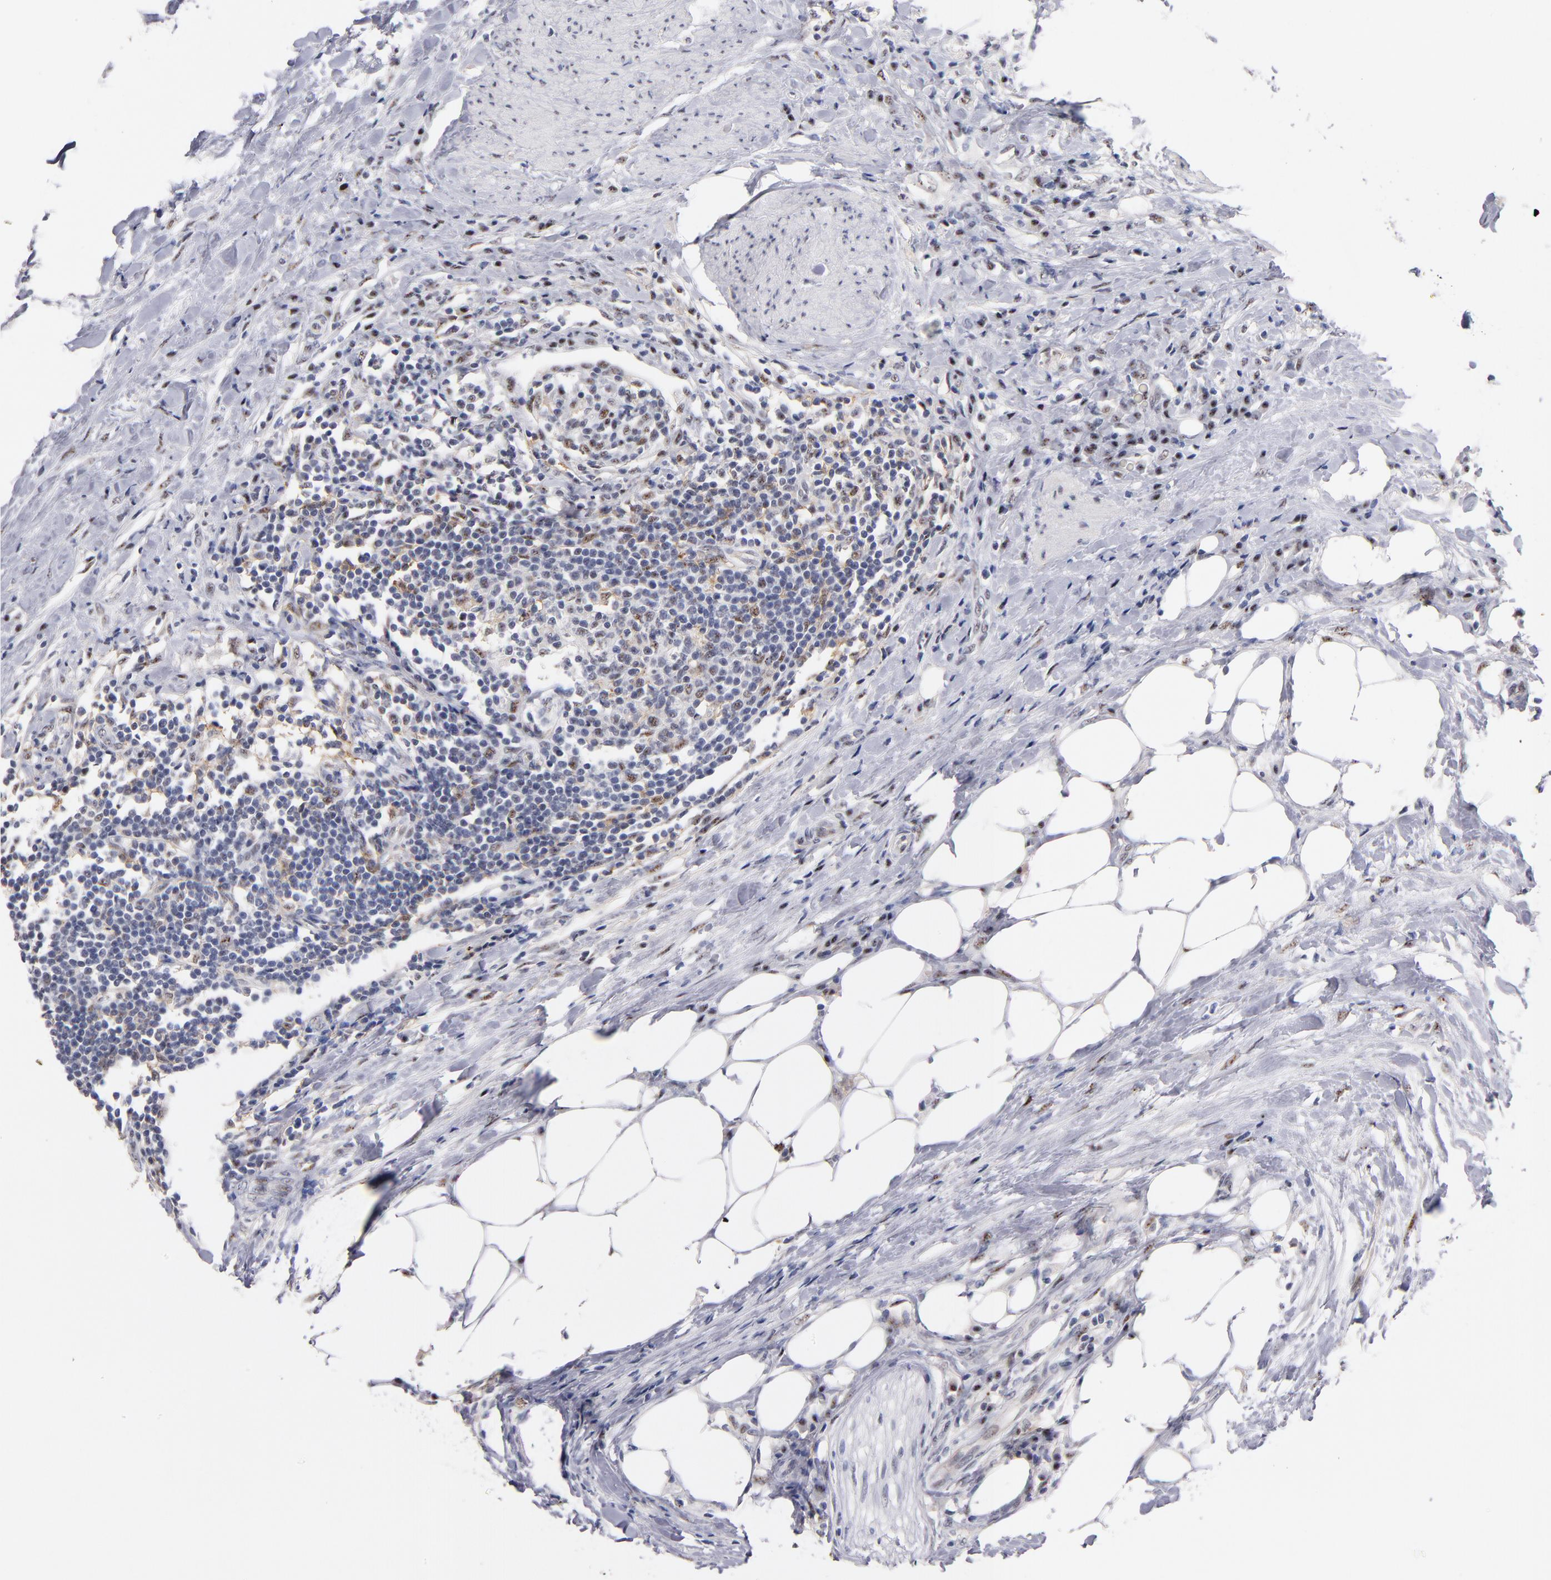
{"staining": {"intensity": "moderate", "quantity": "25%-75%", "location": "nuclear"}, "tissue": "urothelial cancer", "cell_type": "Tumor cells", "image_type": "cancer", "snomed": [{"axis": "morphology", "description": "Urothelial carcinoma, High grade"}, {"axis": "topography", "description": "Urinary bladder"}], "caption": "Brown immunohistochemical staining in human urothelial cancer shows moderate nuclear positivity in approximately 25%-75% of tumor cells.", "gene": "RAF1", "patient": {"sex": "male", "age": 61}}